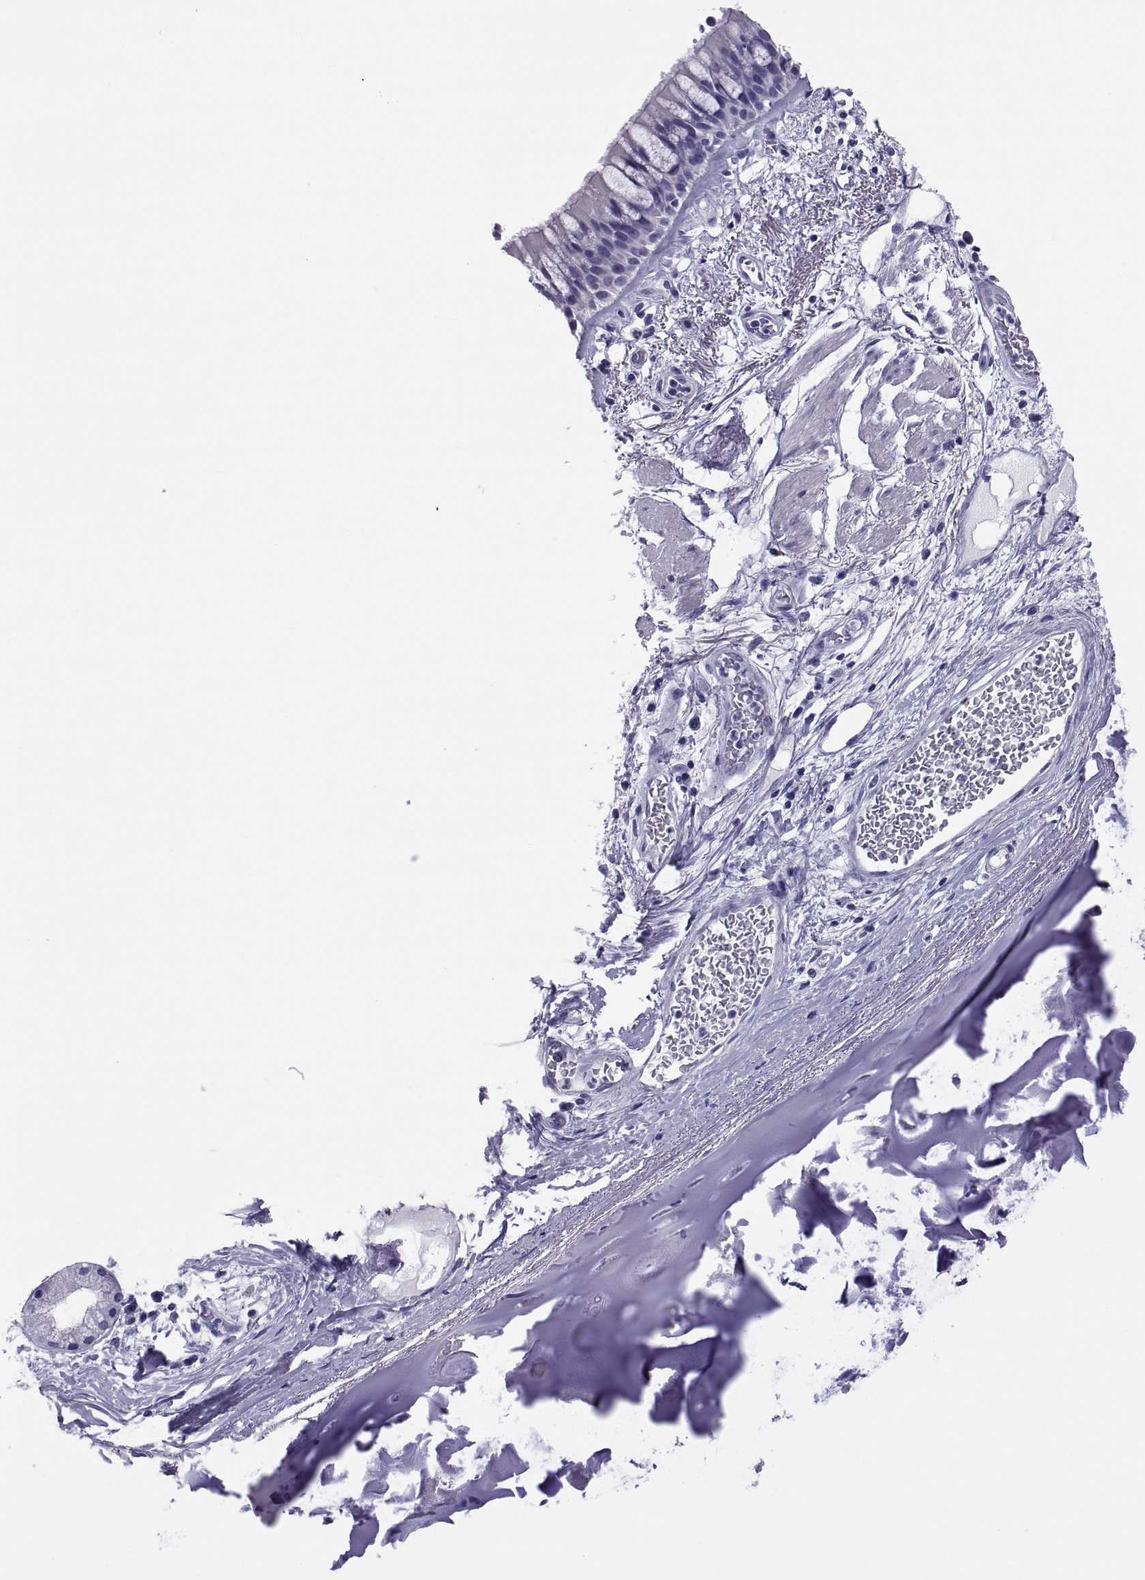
{"staining": {"intensity": "negative", "quantity": "none", "location": "none"}, "tissue": "bronchus", "cell_type": "Respiratory epithelial cells", "image_type": "normal", "snomed": [{"axis": "morphology", "description": "Normal tissue, NOS"}, {"axis": "topography", "description": "Bronchus"}, {"axis": "topography", "description": "Lung"}], "caption": "Immunohistochemistry (IHC) micrograph of unremarkable bronchus stained for a protein (brown), which demonstrates no expression in respiratory epithelial cells.", "gene": "RNASE12", "patient": {"sex": "female", "age": 57}}